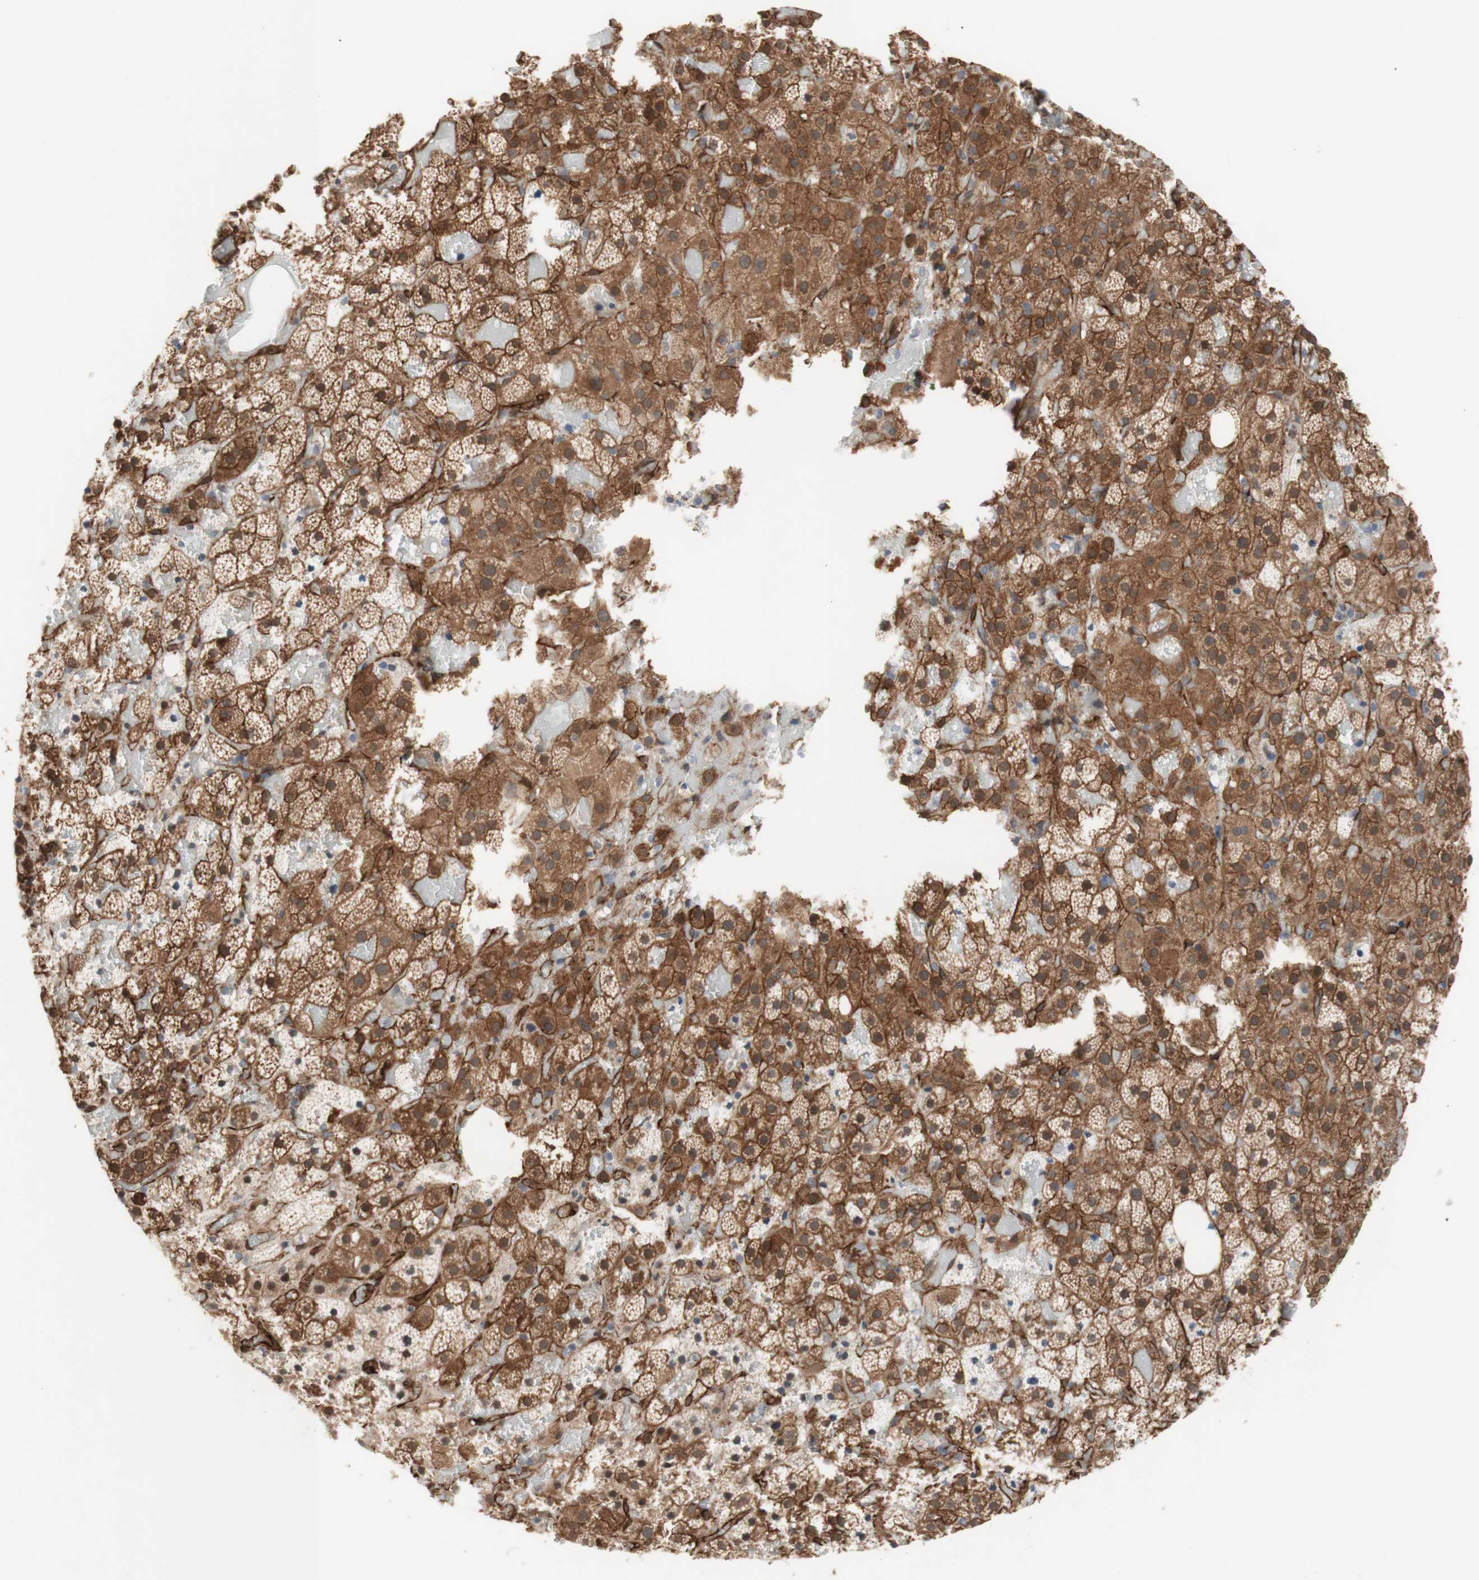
{"staining": {"intensity": "moderate", "quantity": ">75%", "location": "cytoplasmic/membranous"}, "tissue": "adrenal gland", "cell_type": "Glandular cells", "image_type": "normal", "snomed": [{"axis": "morphology", "description": "Normal tissue, NOS"}, {"axis": "topography", "description": "Adrenal gland"}], "caption": "Moderate cytoplasmic/membranous expression is identified in about >75% of glandular cells in benign adrenal gland.", "gene": "CNN3", "patient": {"sex": "female", "age": 59}}